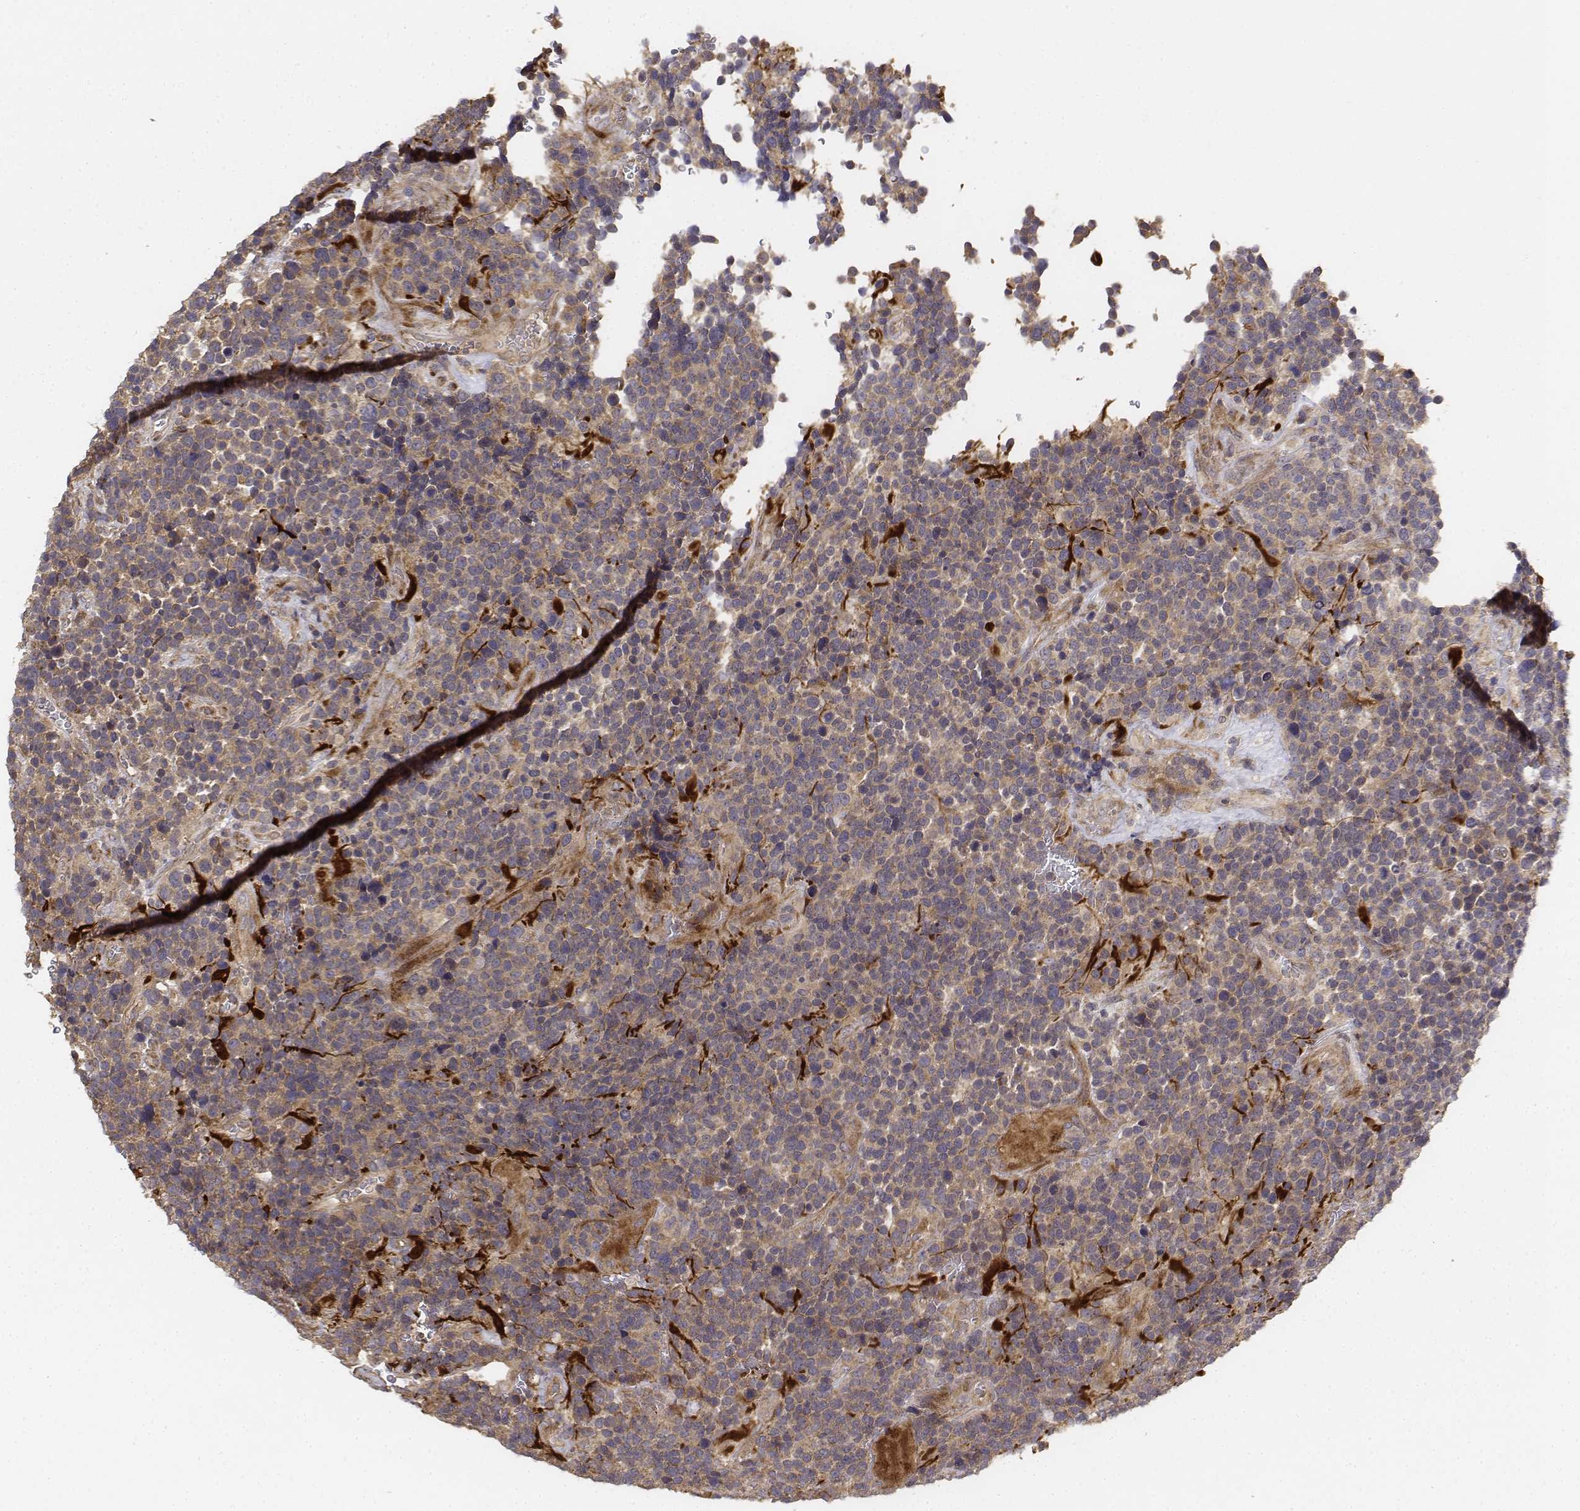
{"staining": {"intensity": "weak", "quantity": "25%-75%", "location": "cytoplasmic/membranous"}, "tissue": "glioma", "cell_type": "Tumor cells", "image_type": "cancer", "snomed": [{"axis": "morphology", "description": "Glioma, malignant, High grade"}, {"axis": "topography", "description": "Brain"}], "caption": "Malignant high-grade glioma stained for a protein (brown) shows weak cytoplasmic/membranous positive positivity in approximately 25%-75% of tumor cells.", "gene": "FBXO21", "patient": {"sex": "male", "age": 33}}